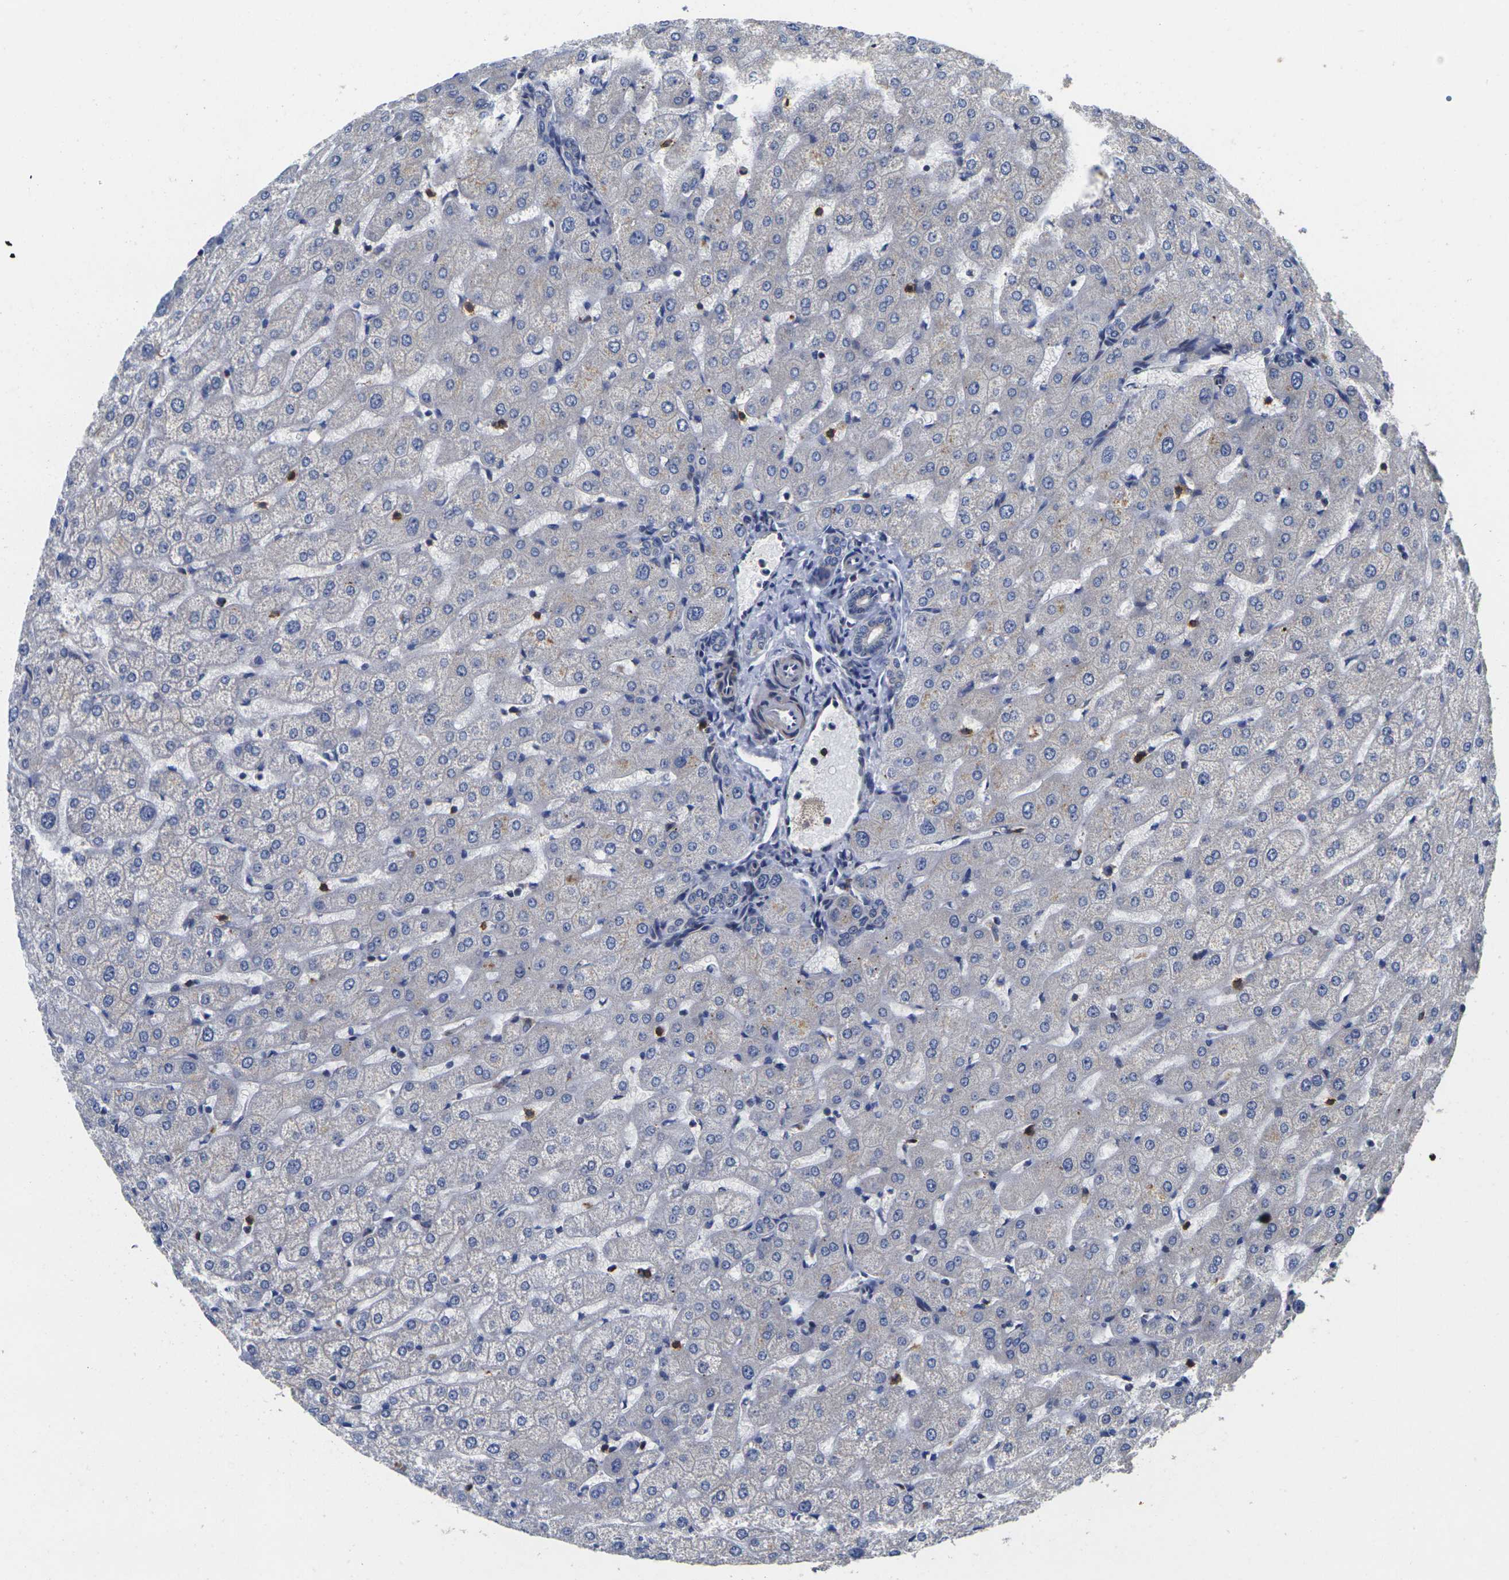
{"staining": {"intensity": "negative", "quantity": "none", "location": "none"}, "tissue": "liver", "cell_type": "Cholangiocytes", "image_type": "normal", "snomed": [{"axis": "morphology", "description": "Normal tissue, NOS"}, {"axis": "morphology", "description": "Fibrosis, NOS"}, {"axis": "topography", "description": "Liver"}], "caption": "The photomicrograph reveals no significant staining in cholangiocytes of liver. Brightfield microscopy of IHC stained with DAB (brown) and hematoxylin (blue), captured at high magnification.", "gene": "P2RY11", "patient": {"sex": "female", "age": 29}}